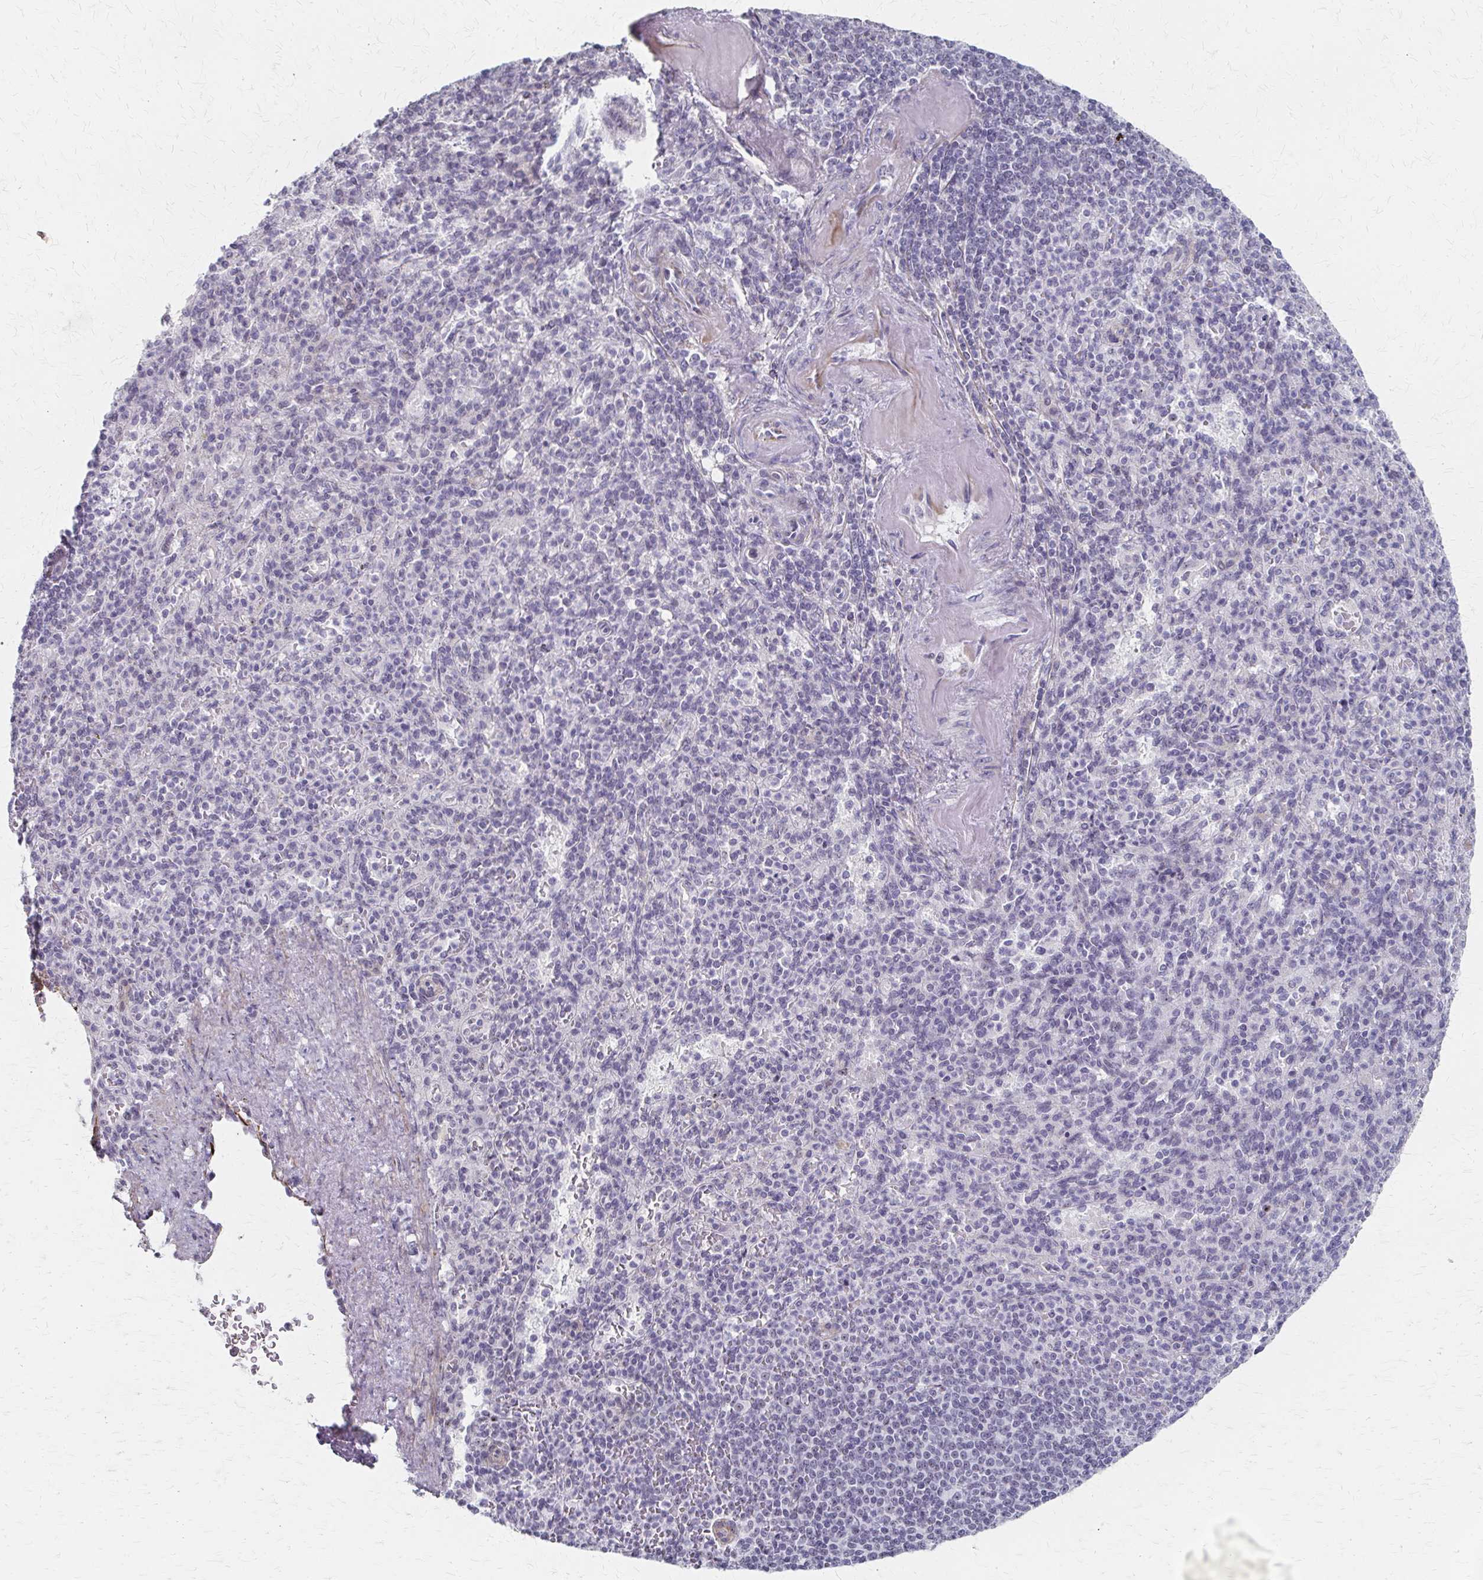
{"staining": {"intensity": "negative", "quantity": "none", "location": "none"}, "tissue": "spleen", "cell_type": "Cells in red pulp", "image_type": "normal", "snomed": [{"axis": "morphology", "description": "Normal tissue, NOS"}, {"axis": "topography", "description": "Spleen"}], "caption": "IHC image of benign spleen: human spleen stained with DAB displays no significant protein expression in cells in red pulp.", "gene": "PES1", "patient": {"sex": "female", "age": 74}}